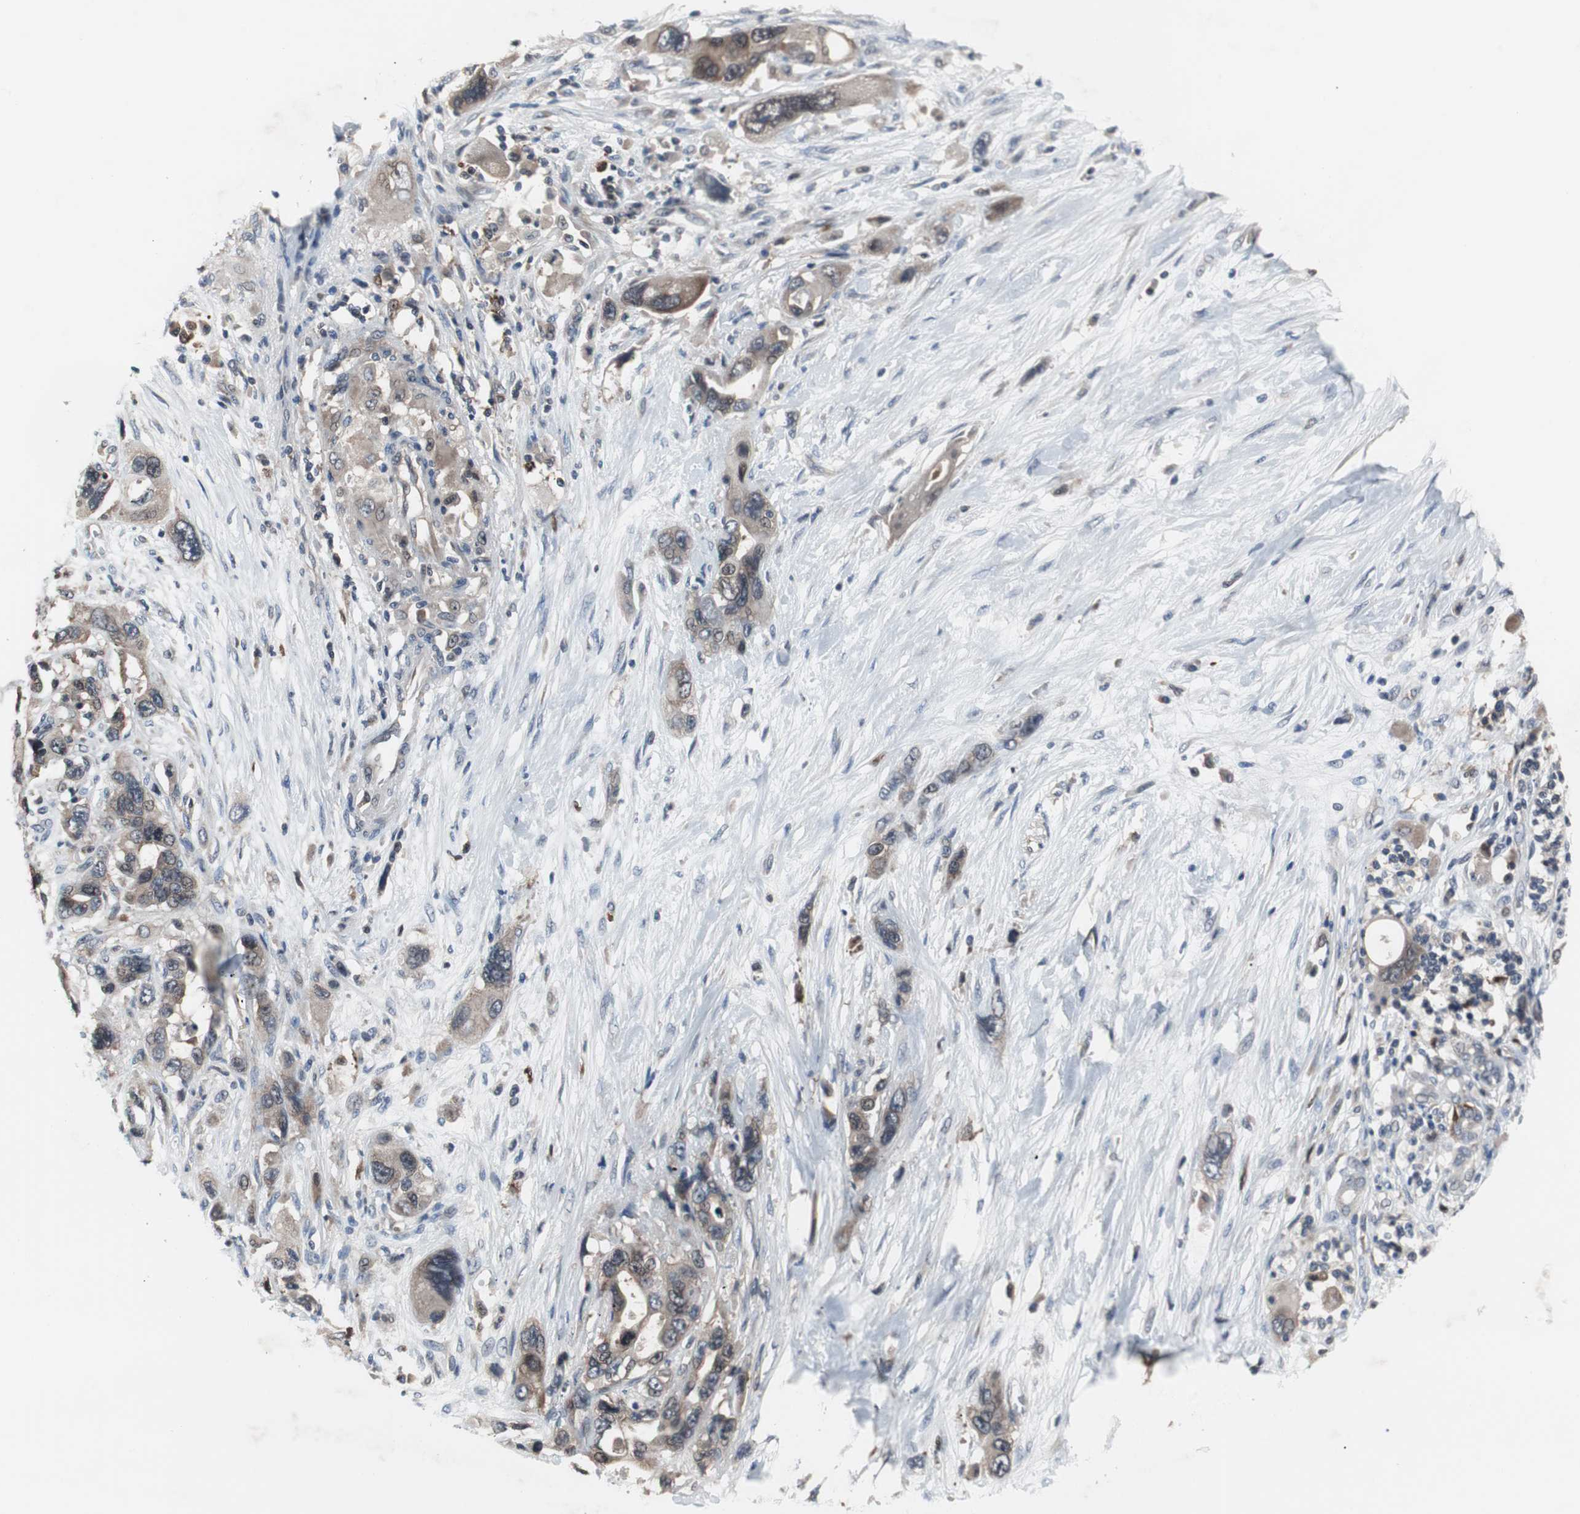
{"staining": {"intensity": "weak", "quantity": ">75%", "location": "cytoplasmic/membranous"}, "tissue": "pancreatic cancer", "cell_type": "Tumor cells", "image_type": "cancer", "snomed": [{"axis": "morphology", "description": "Adenocarcinoma, NOS"}, {"axis": "topography", "description": "Pancreas"}], "caption": "The immunohistochemical stain highlights weak cytoplasmic/membranous positivity in tumor cells of pancreatic cancer (adenocarcinoma) tissue.", "gene": "PAK1", "patient": {"sex": "male", "age": 46}}